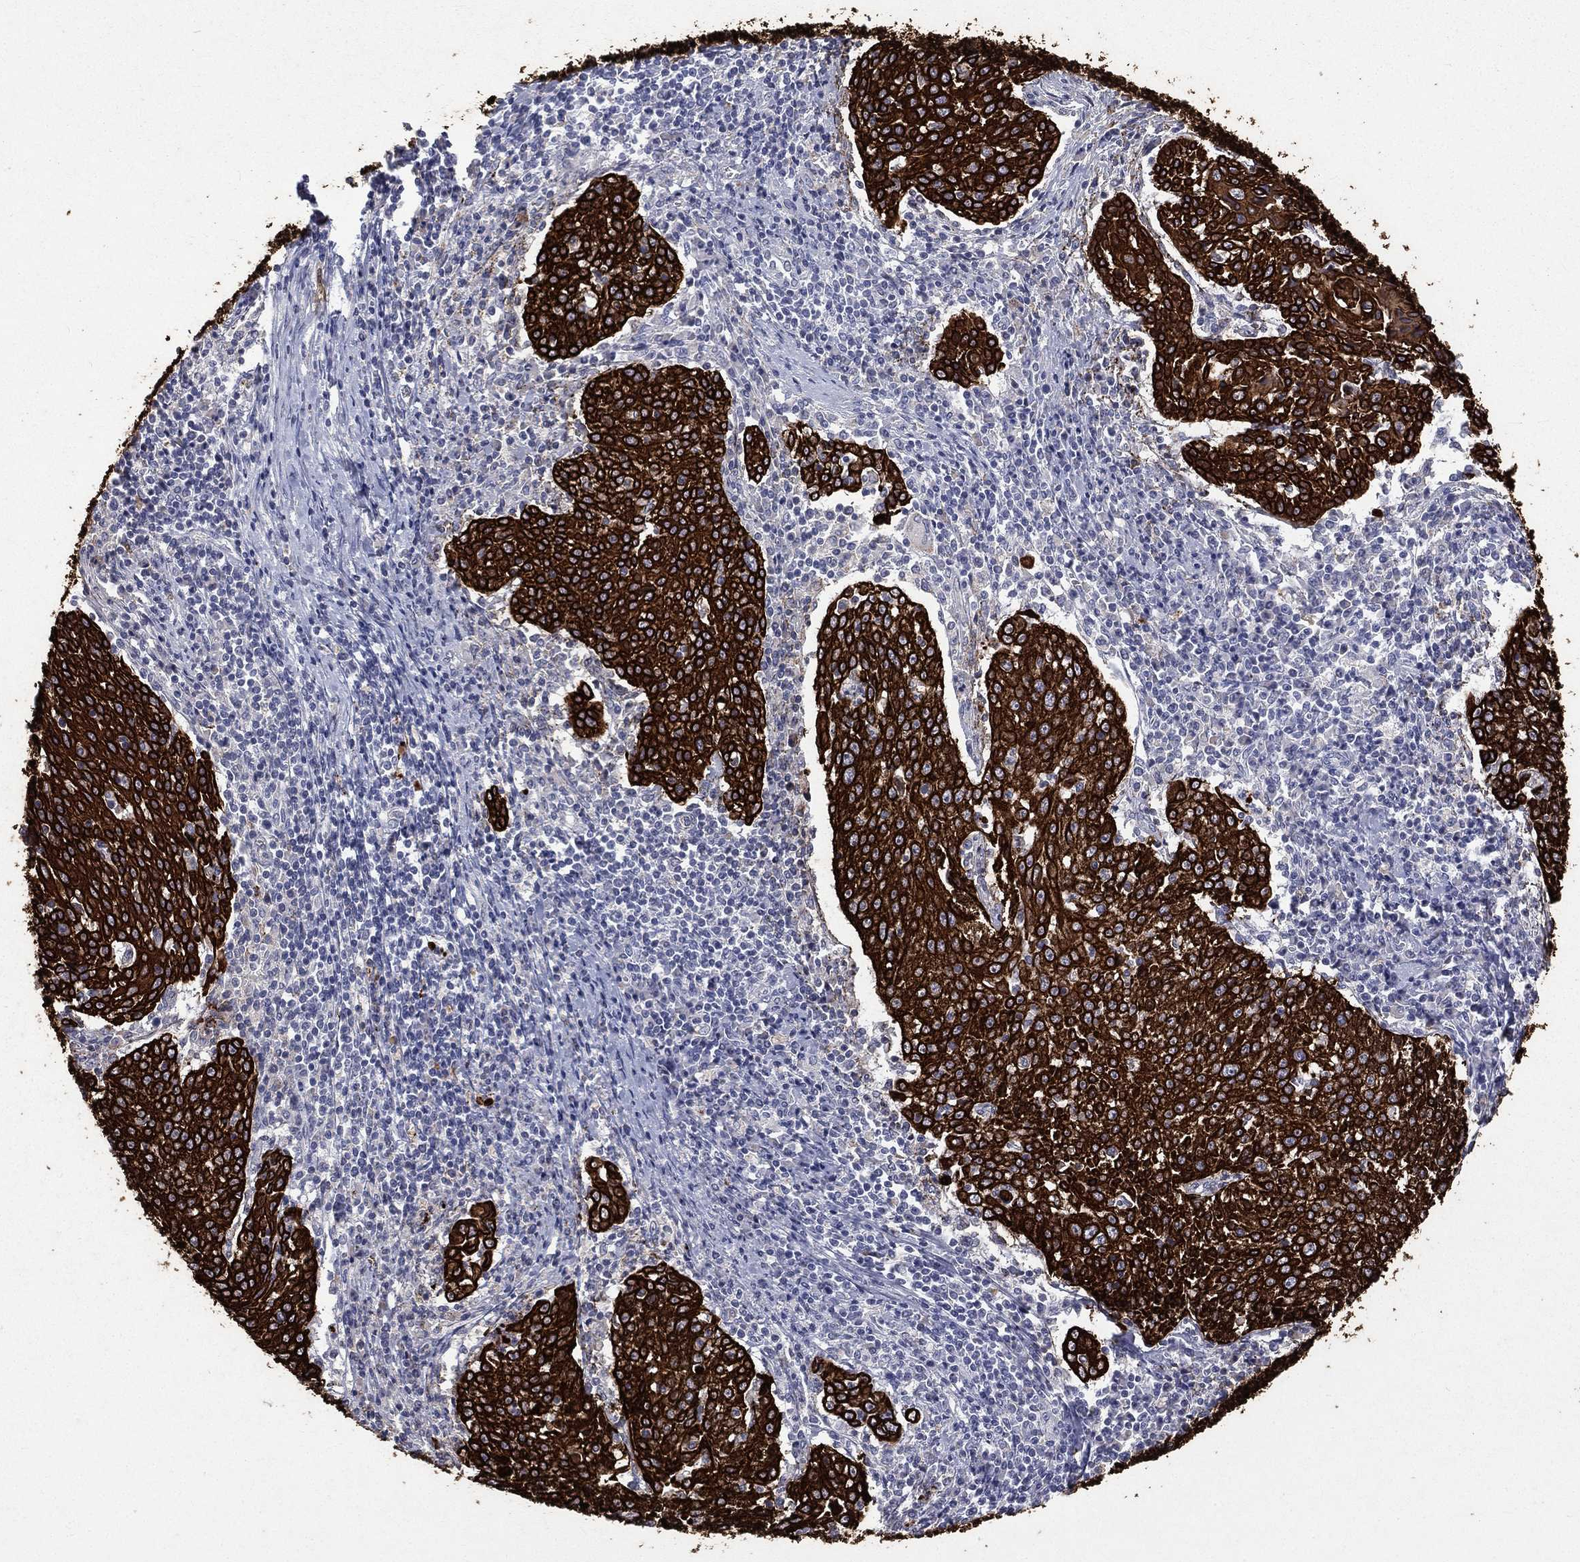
{"staining": {"intensity": "strong", "quantity": ">75%", "location": "cytoplasmic/membranous"}, "tissue": "cervical cancer", "cell_type": "Tumor cells", "image_type": "cancer", "snomed": [{"axis": "morphology", "description": "Squamous cell carcinoma, NOS"}, {"axis": "topography", "description": "Cervix"}], "caption": "DAB (3,3'-diaminobenzidine) immunohistochemical staining of cervical cancer (squamous cell carcinoma) shows strong cytoplasmic/membranous protein positivity in approximately >75% of tumor cells. (Brightfield microscopy of DAB IHC at high magnification).", "gene": "KRT7", "patient": {"sex": "female", "age": 41}}